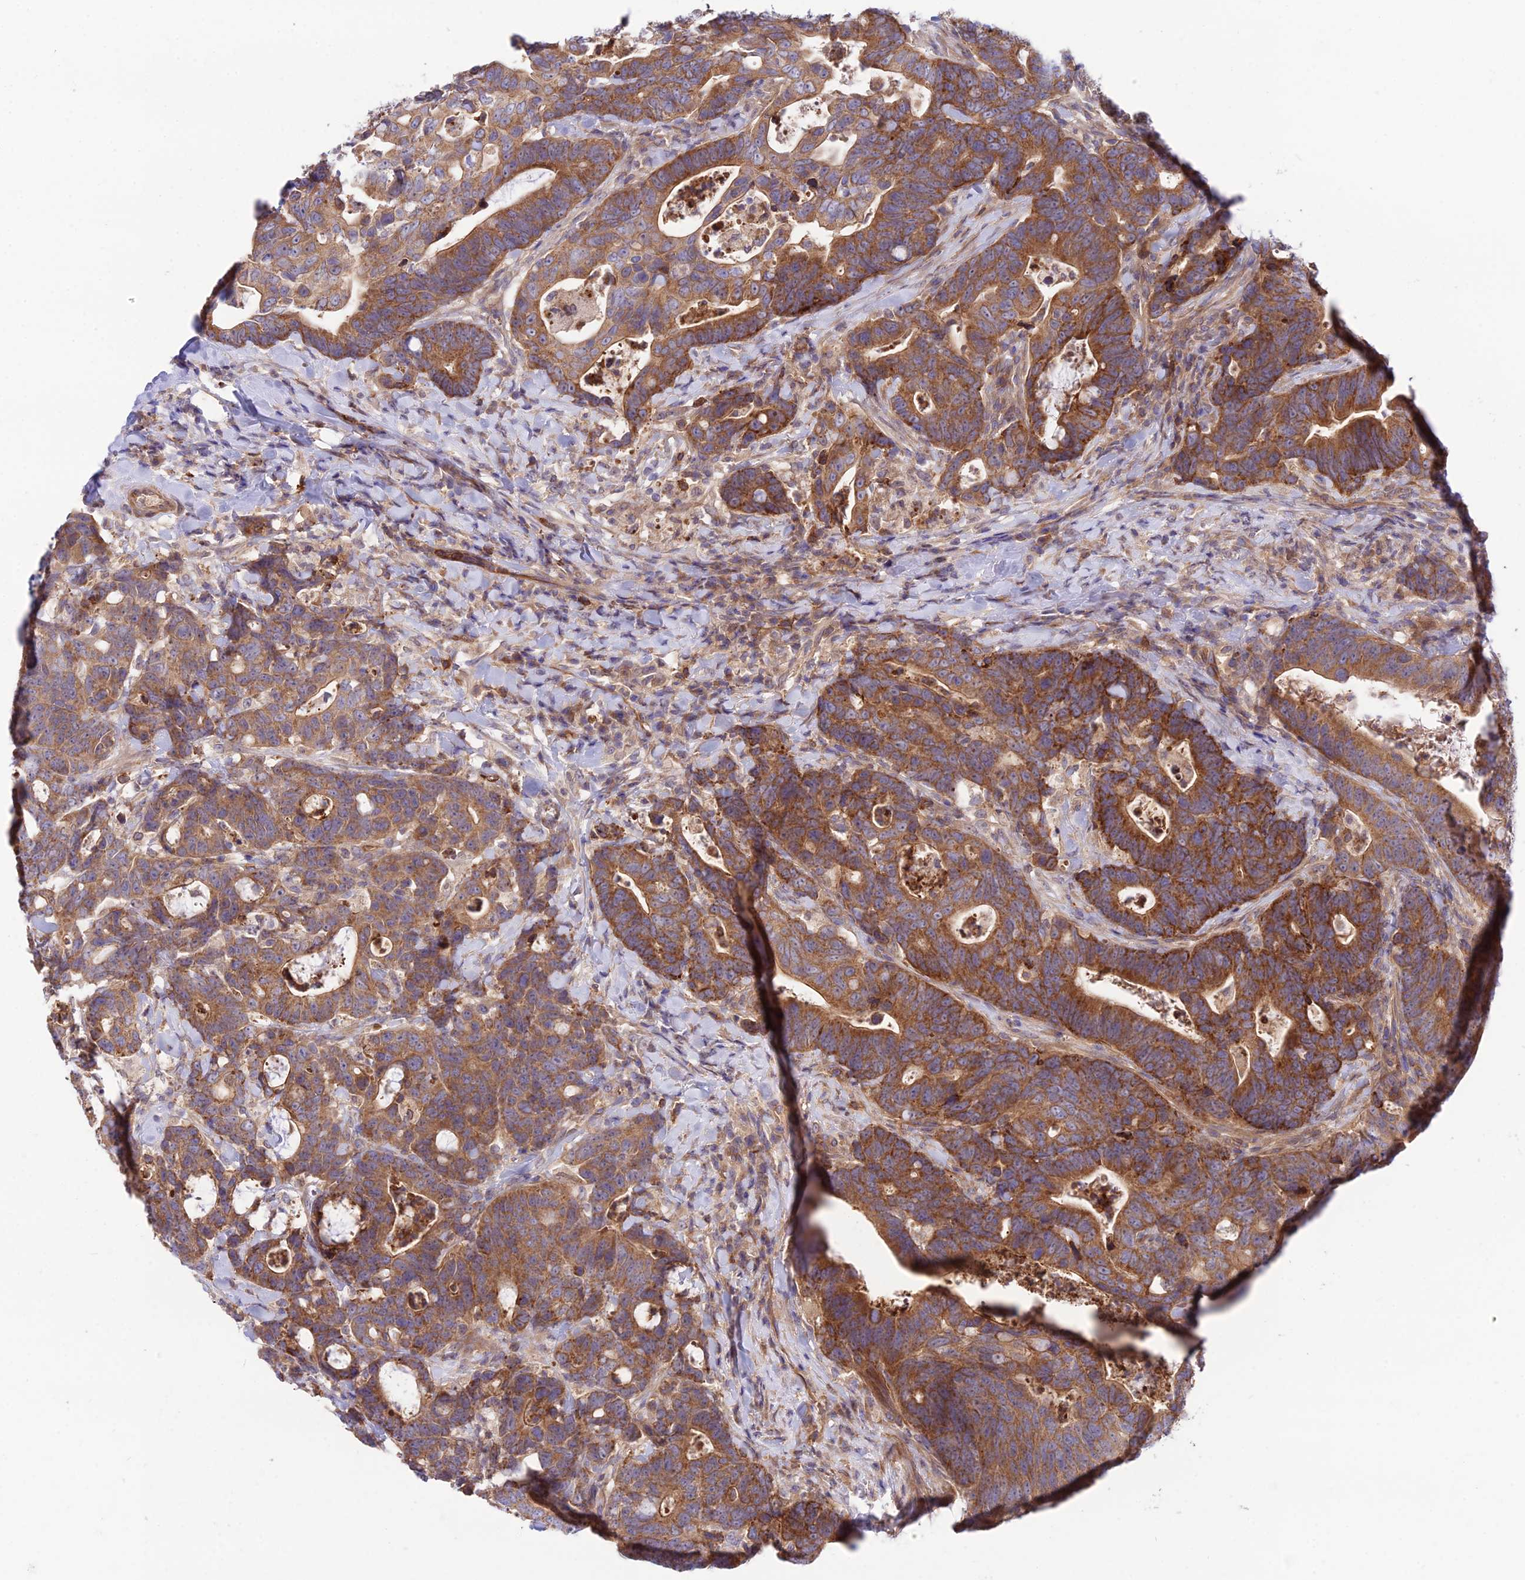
{"staining": {"intensity": "strong", "quantity": ">75%", "location": "cytoplasmic/membranous"}, "tissue": "colorectal cancer", "cell_type": "Tumor cells", "image_type": "cancer", "snomed": [{"axis": "morphology", "description": "Adenocarcinoma, NOS"}, {"axis": "topography", "description": "Colon"}], "caption": "Colorectal adenocarcinoma stained for a protein exhibits strong cytoplasmic/membranous positivity in tumor cells.", "gene": "TRIM43B", "patient": {"sex": "female", "age": 82}}